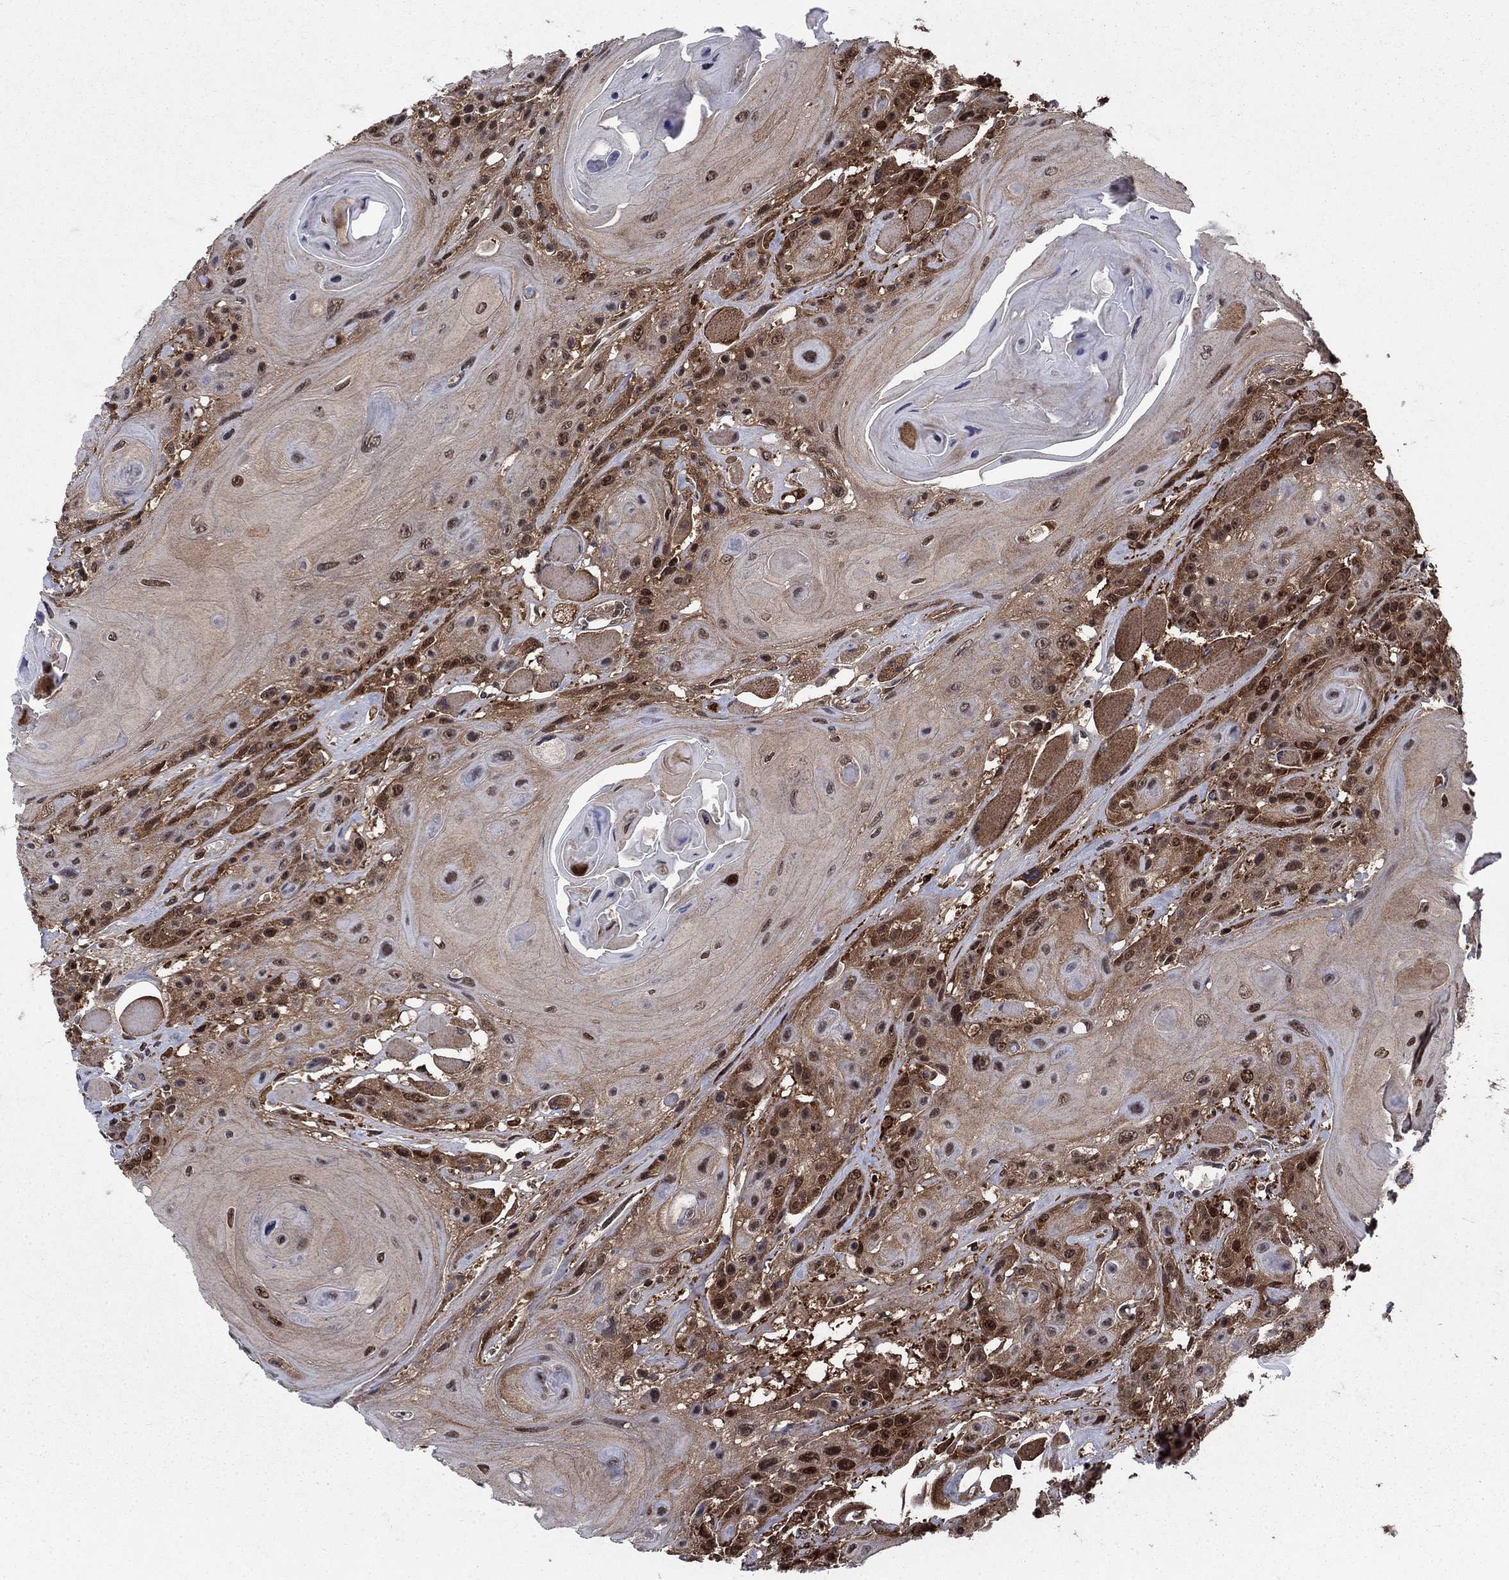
{"staining": {"intensity": "moderate", "quantity": "25%-75%", "location": "cytoplasmic/membranous"}, "tissue": "head and neck cancer", "cell_type": "Tumor cells", "image_type": "cancer", "snomed": [{"axis": "morphology", "description": "Squamous cell carcinoma, NOS"}, {"axis": "topography", "description": "Head-Neck"}], "caption": "The micrograph reveals staining of head and neck cancer (squamous cell carcinoma), revealing moderate cytoplasmic/membranous protein positivity (brown color) within tumor cells. (Stains: DAB (3,3'-diaminobenzidine) in brown, nuclei in blue, Microscopy: brightfield microscopy at high magnification).", "gene": "CACYBP", "patient": {"sex": "female", "age": 59}}